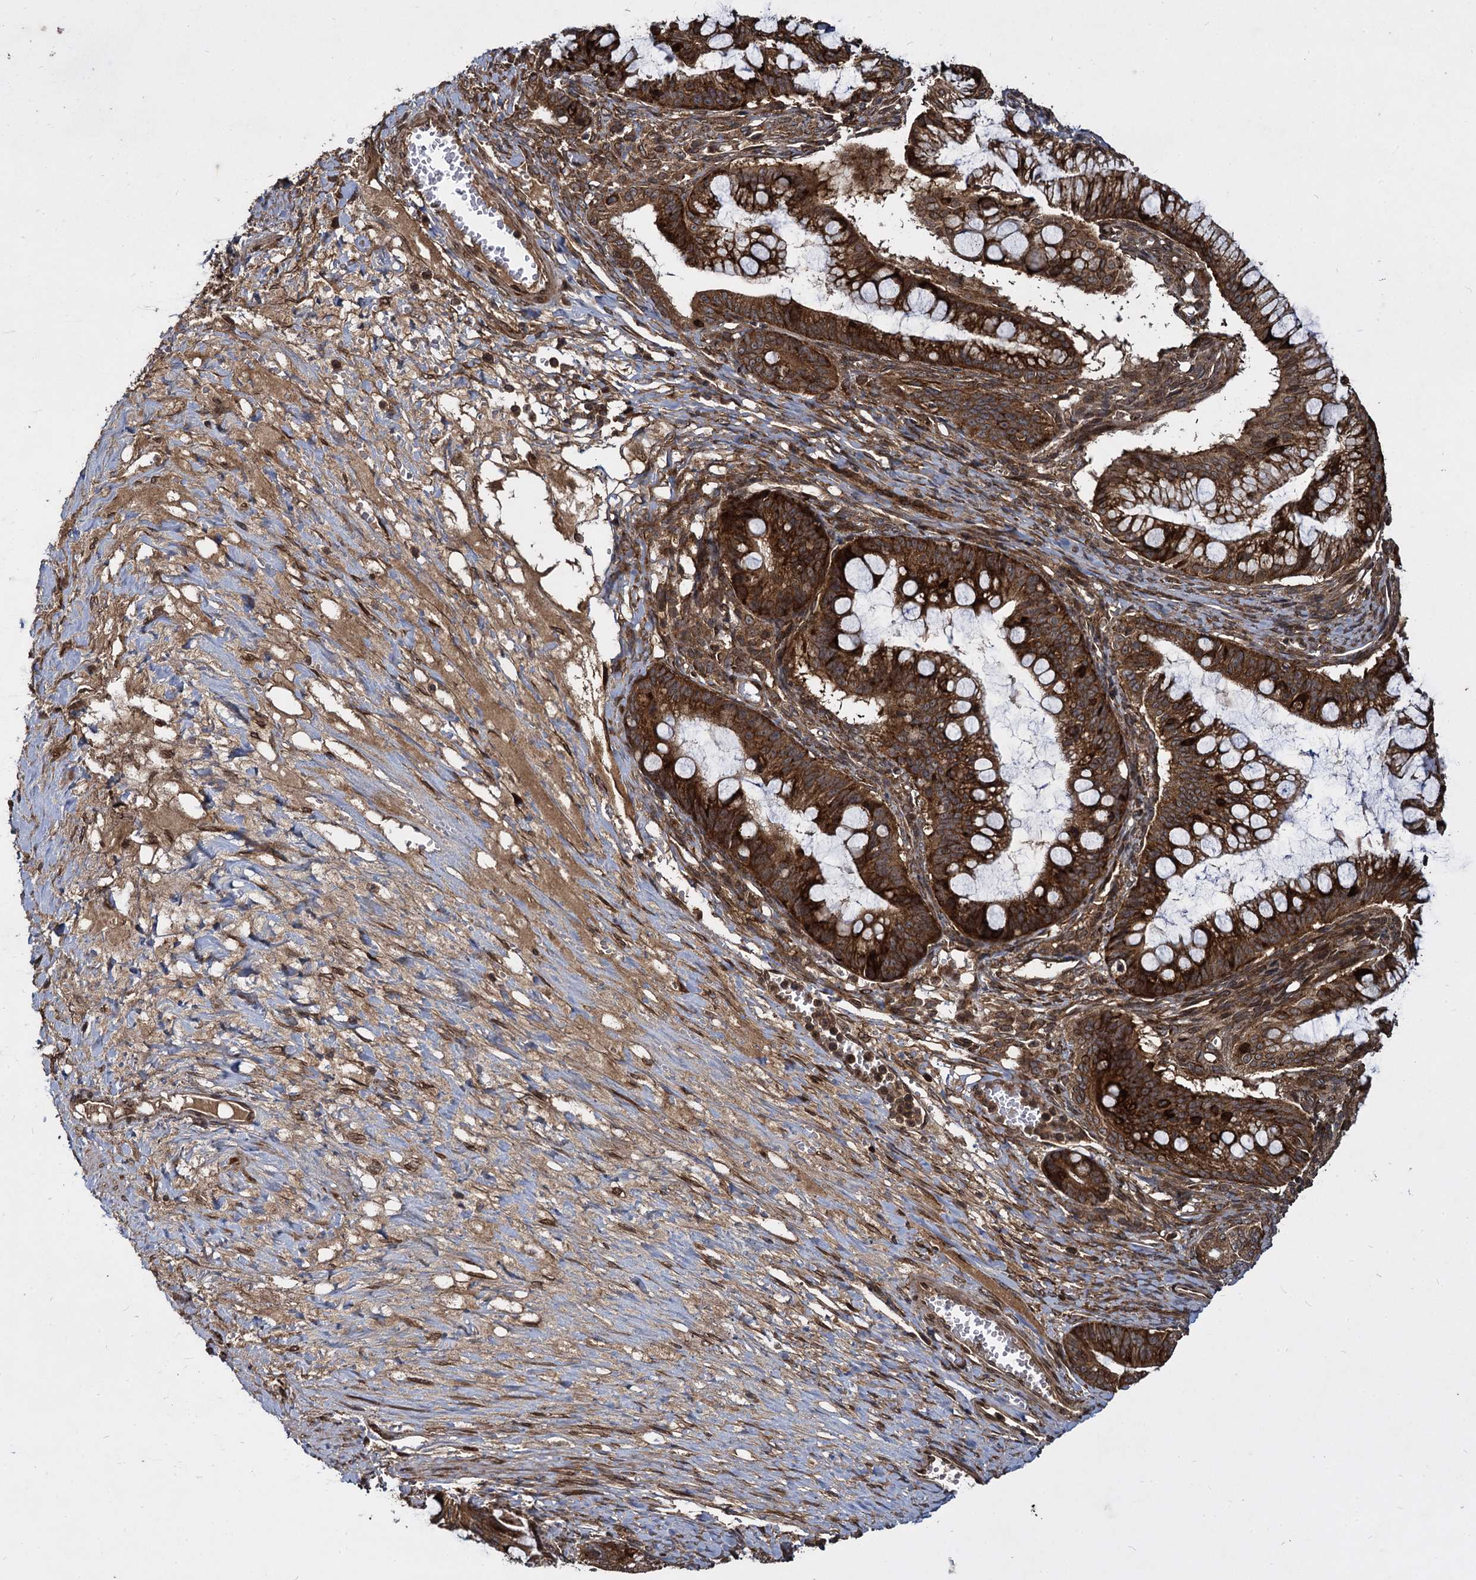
{"staining": {"intensity": "strong", "quantity": ">75%", "location": "cytoplasmic/membranous"}, "tissue": "ovarian cancer", "cell_type": "Tumor cells", "image_type": "cancer", "snomed": [{"axis": "morphology", "description": "Cystadenocarcinoma, mucinous, NOS"}, {"axis": "topography", "description": "Ovary"}], "caption": "Immunohistochemical staining of human mucinous cystadenocarcinoma (ovarian) shows high levels of strong cytoplasmic/membranous positivity in about >75% of tumor cells.", "gene": "DCP1B", "patient": {"sex": "female", "age": 73}}